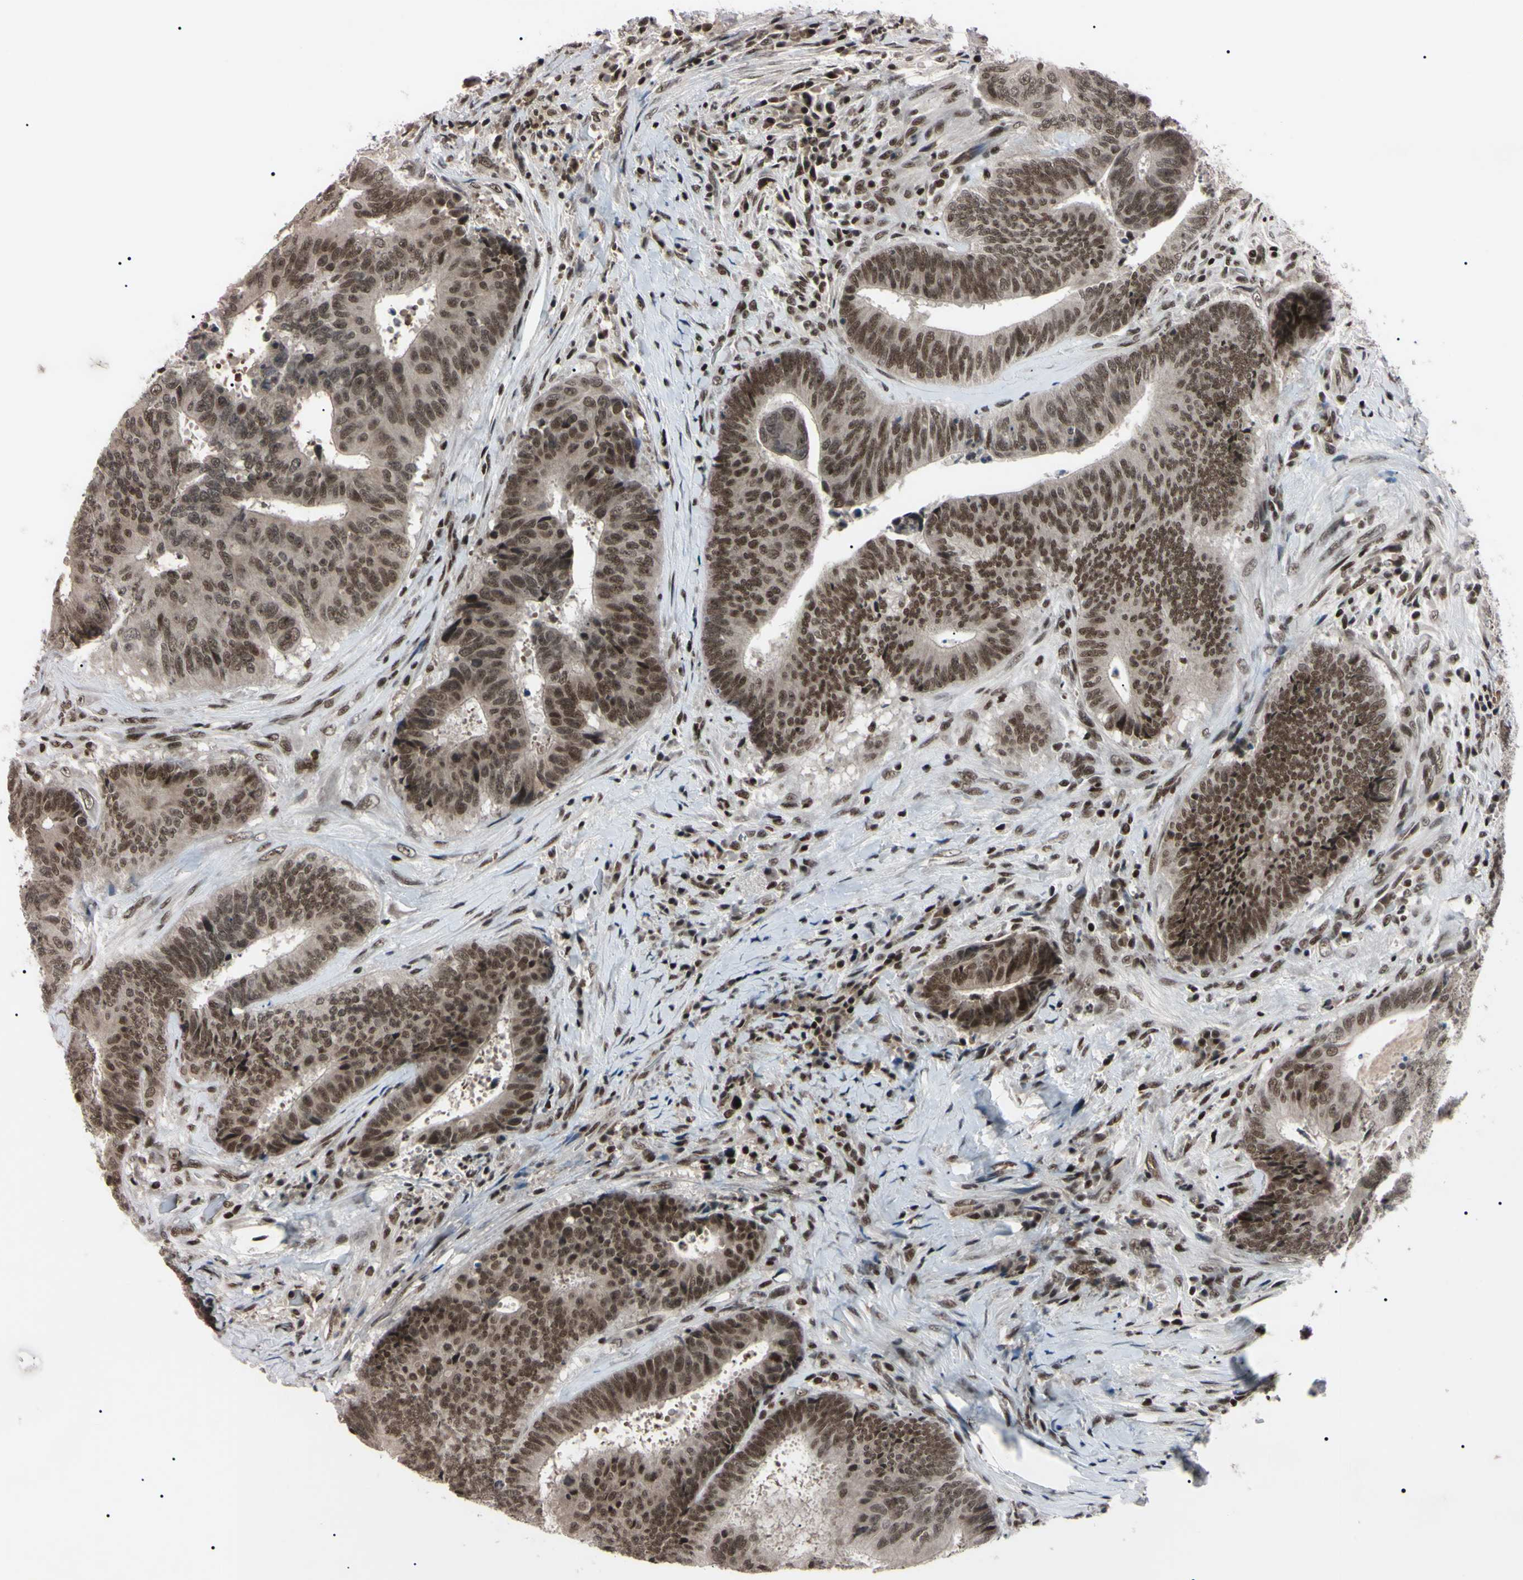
{"staining": {"intensity": "moderate", "quantity": ">75%", "location": "nuclear"}, "tissue": "colorectal cancer", "cell_type": "Tumor cells", "image_type": "cancer", "snomed": [{"axis": "morphology", "description": "Adenocarcinoma, NOS"}, {"axis": "topography", "description": "Rectum"}], "caption": "Immunohistochemistry histopathology image of neoplastic tissue: human colorectal adenocarcinoma stained using IHC shows medium levels of moderate protein expression localized specifically in the nuclear of tumor cells, appearing as a nuclear brown color.", "gene": "YY1", "patient": {"sex": "male", "age": 72}}